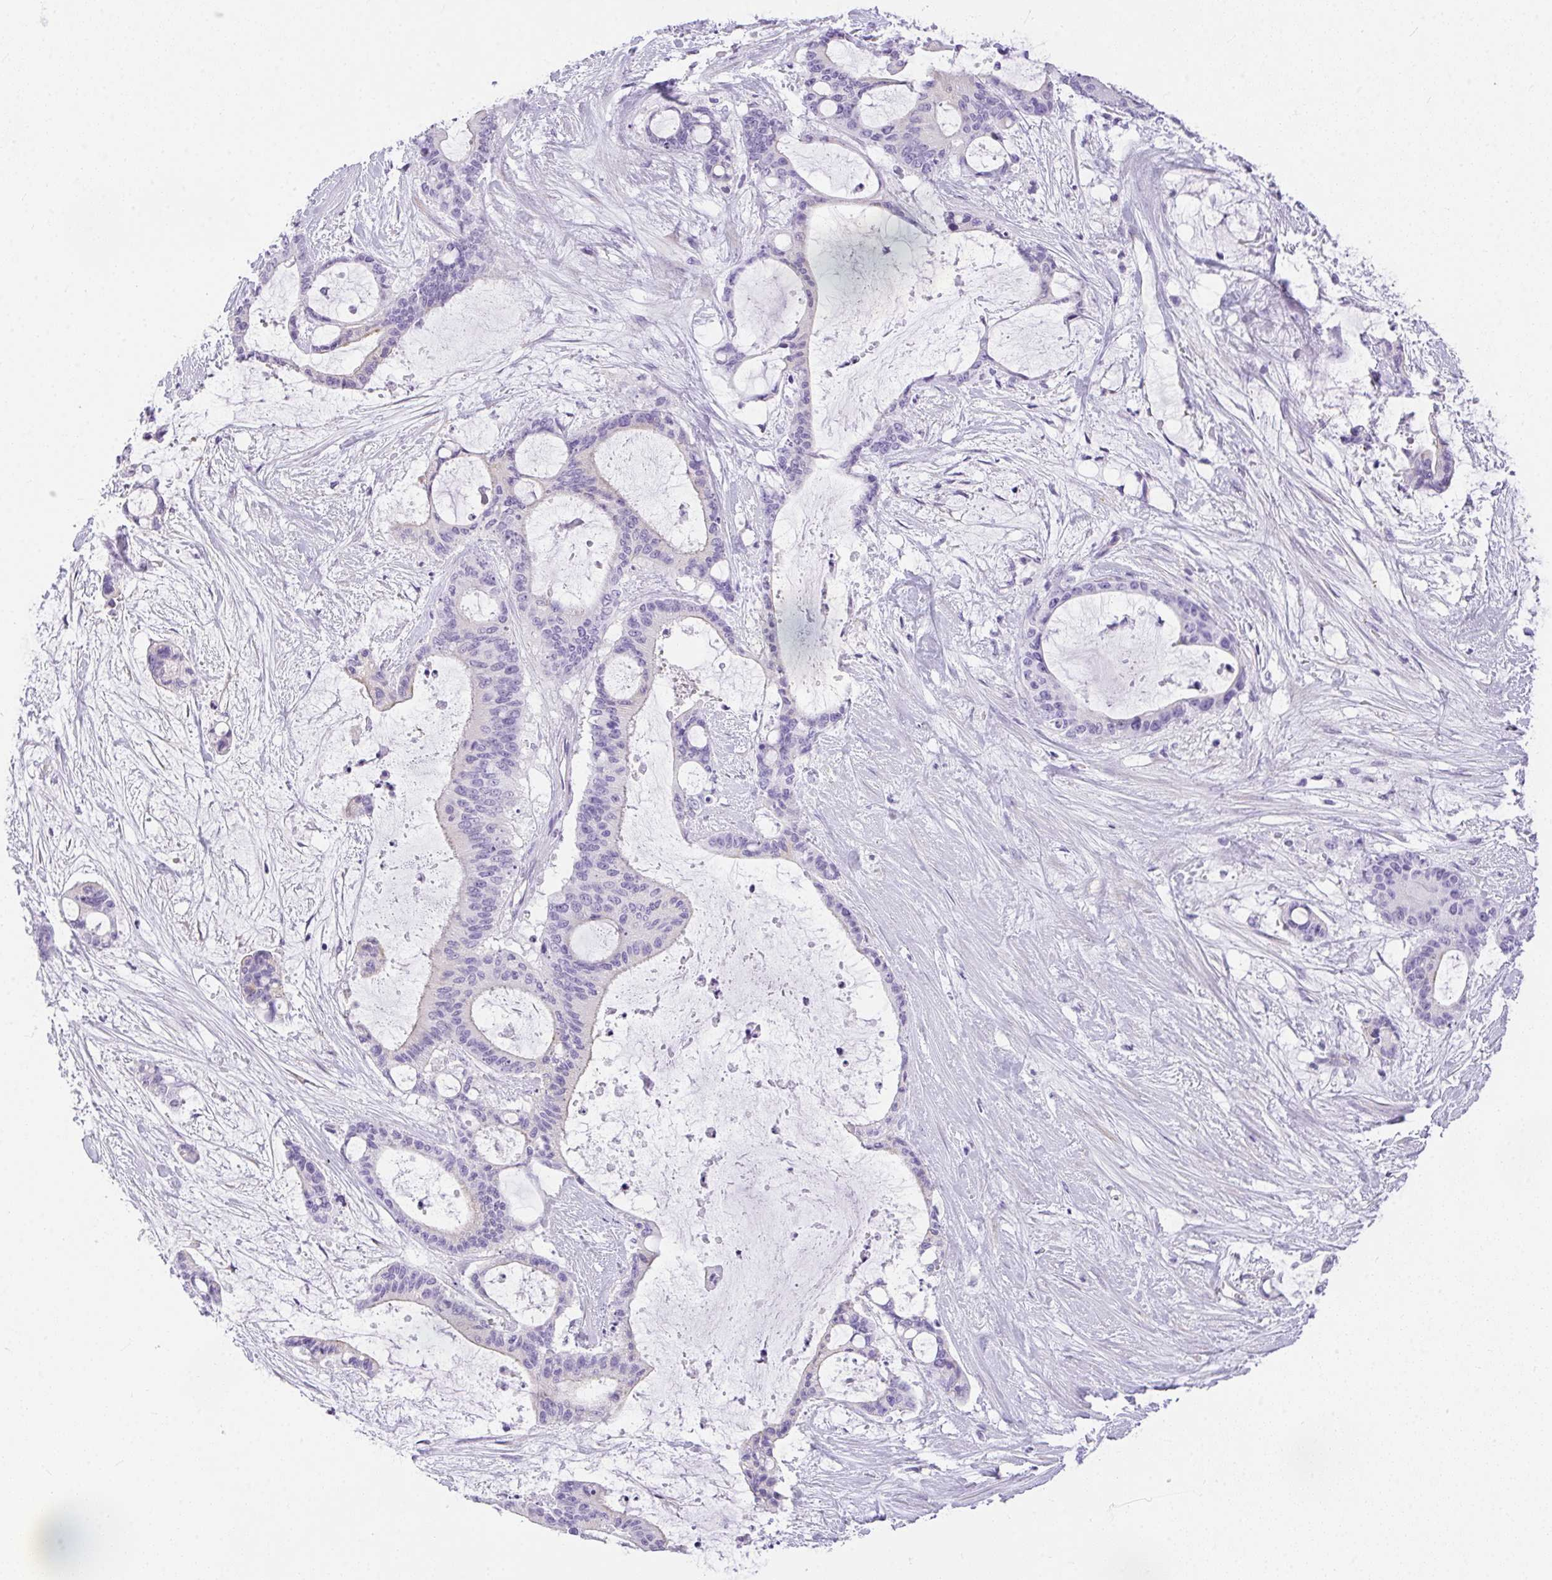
{"staining": {"intensity": "negative", "quantity": "none", "location": "none"}, "tissue": "liver cancer", "cell_type": "Tumor cells", "image_type": "cancer", "snomed": [{"axis": "morphology", "description": "Normal tissue, NOS"}, {"axis": "morphology", "description": "Cholangiocarcinoma"}, {"axis": "topography", "description": "Liver"}, {"axis": "topography", "description": "Peripheral nerve tissue"}], "caption": "Tumor cells show no significant protein expression in liver cancer.", "gene": "PLPPR3", "patient": {"sex": "female", "age": 73}}